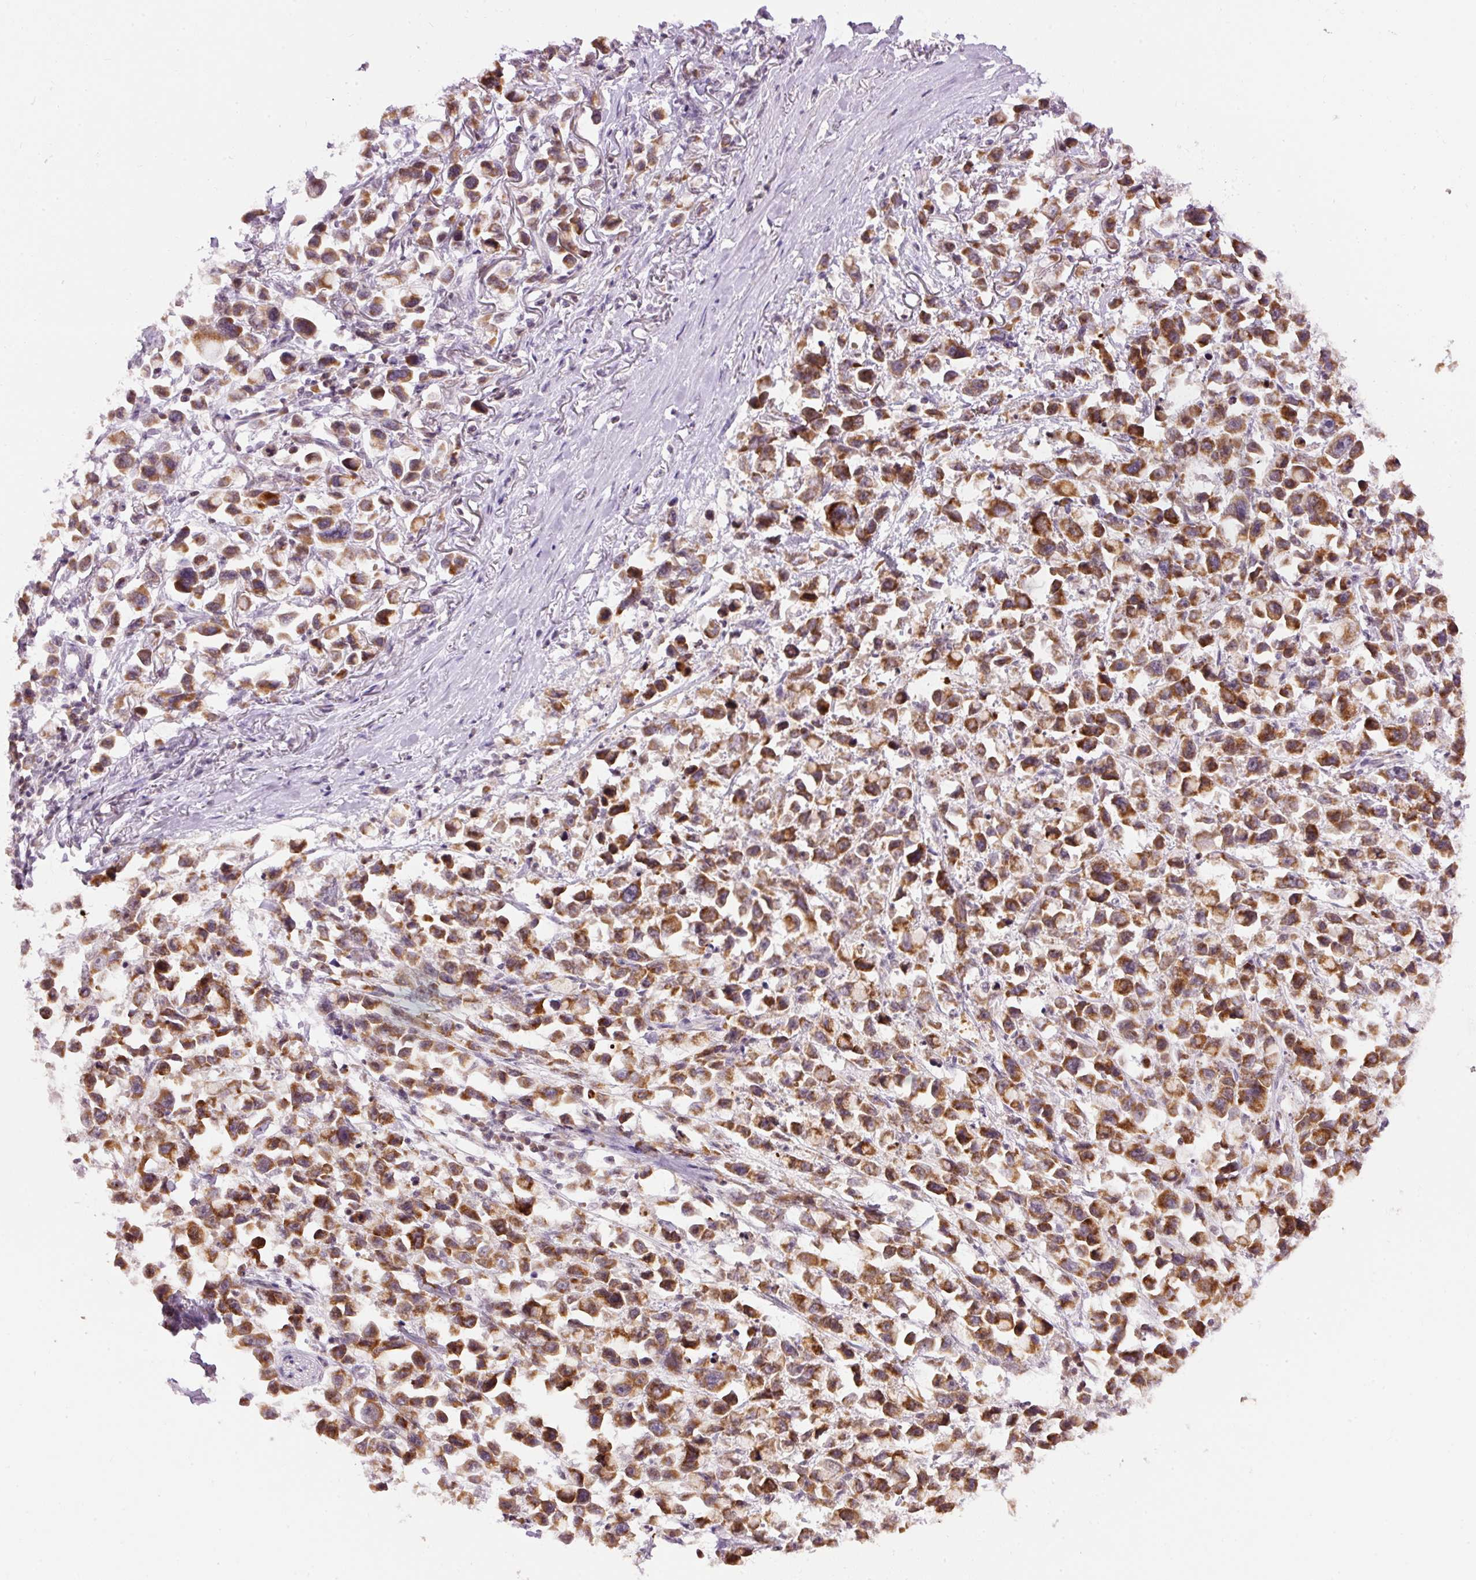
{"staining": {"intensity": "moderate", "quantity": ">75%", "location": "cytoplasmic/membranous"}, "tissue": "stomach cancer", "cell_type": "Tumor cells", "image_type": "cancer", "snomed": [{"axis": "morphology", "description": "Adenocarcinoma, NOS"}, {"axis": "topography", "description": "Stomach"}], "caption": "The photomicrograph exhibits immunohistochemical staining of stomach adenocarcinoma. There is moderate cytoplasmic/membranous positivity is present in about >75% of tumor cells.", "gene": "ABHD11", "patient": {"sex": "female", "age": 81}}